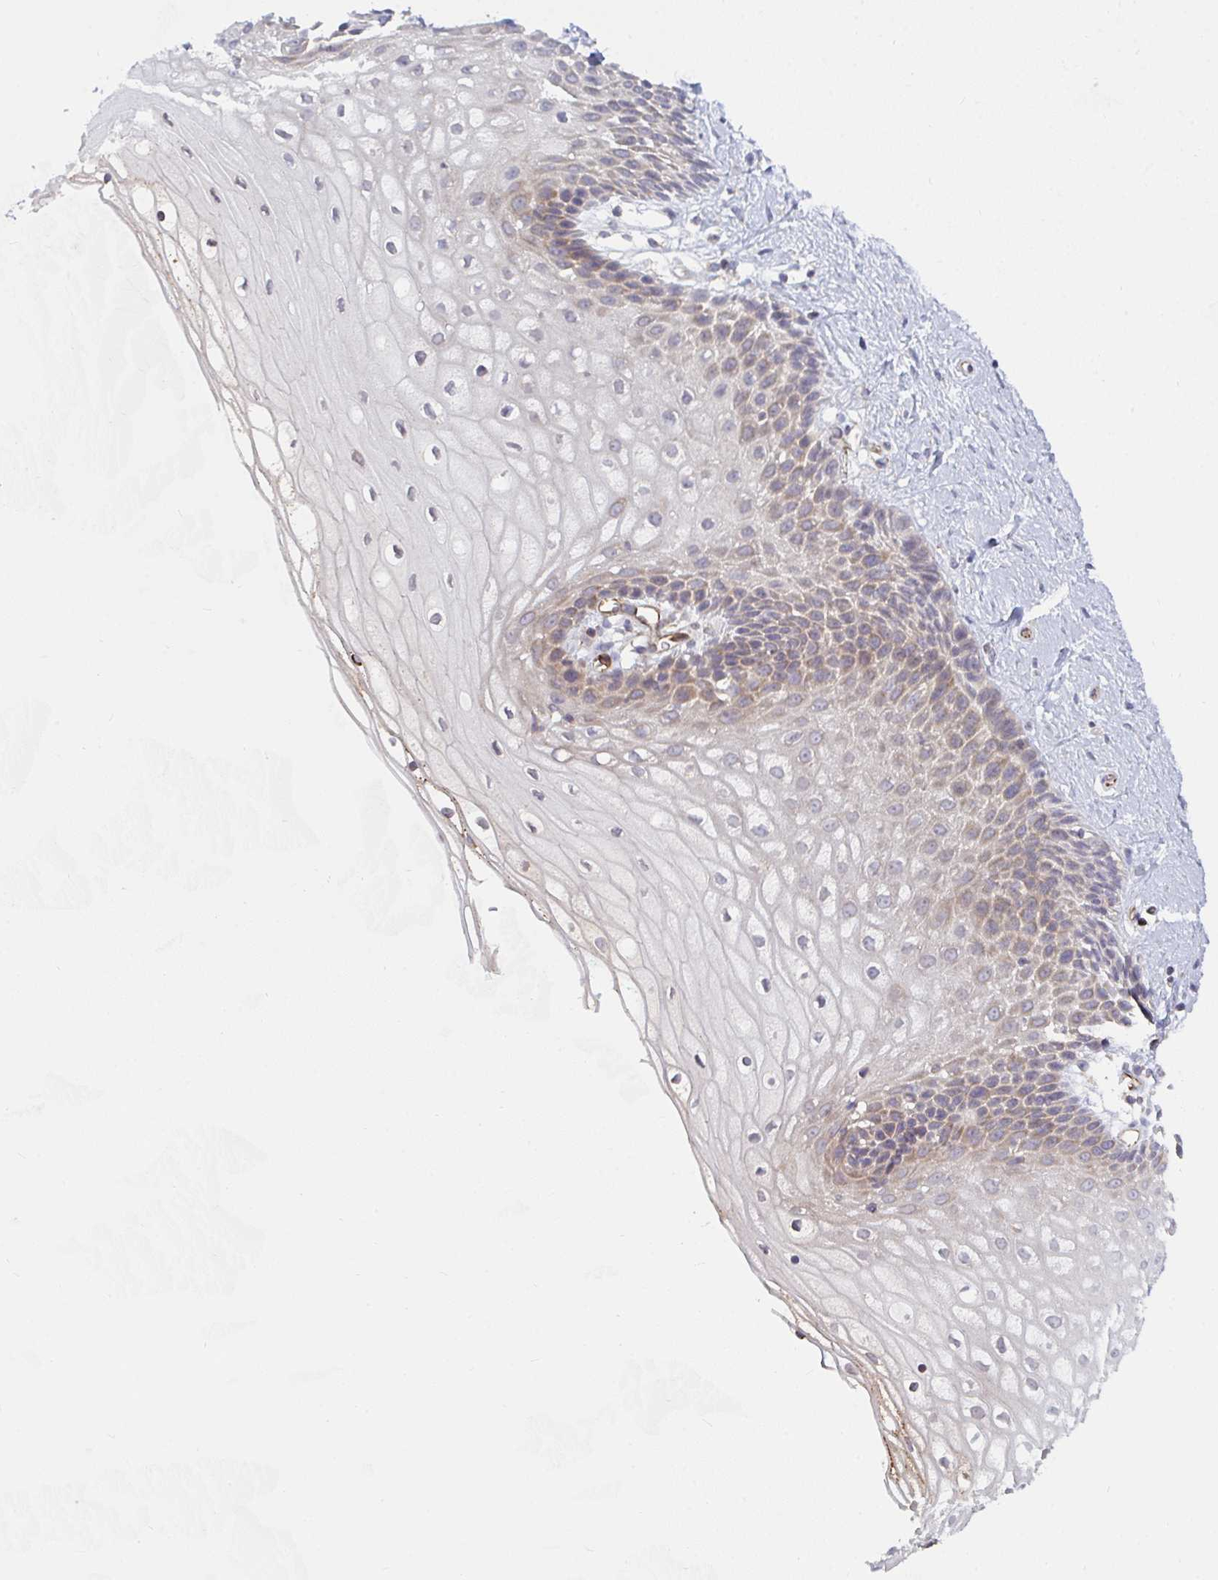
{"staining": {"intensity": "negative", "quantity": "none", "location": "none"}, "tissue": "cervix", "cell_type": "Glandular cells", "image_type": "normal", "snomed": [{"axis": "morphology", "description": "Normal tissue, NOS"}, {"axis": "topography", "description": "Cervix"}], "caption": "Immunohistochemical staining of normal cervix reveals no significant positivity in glandular cells.", "gene": "EIF1AD", "patient": {"sex": "female", "age": 36}}